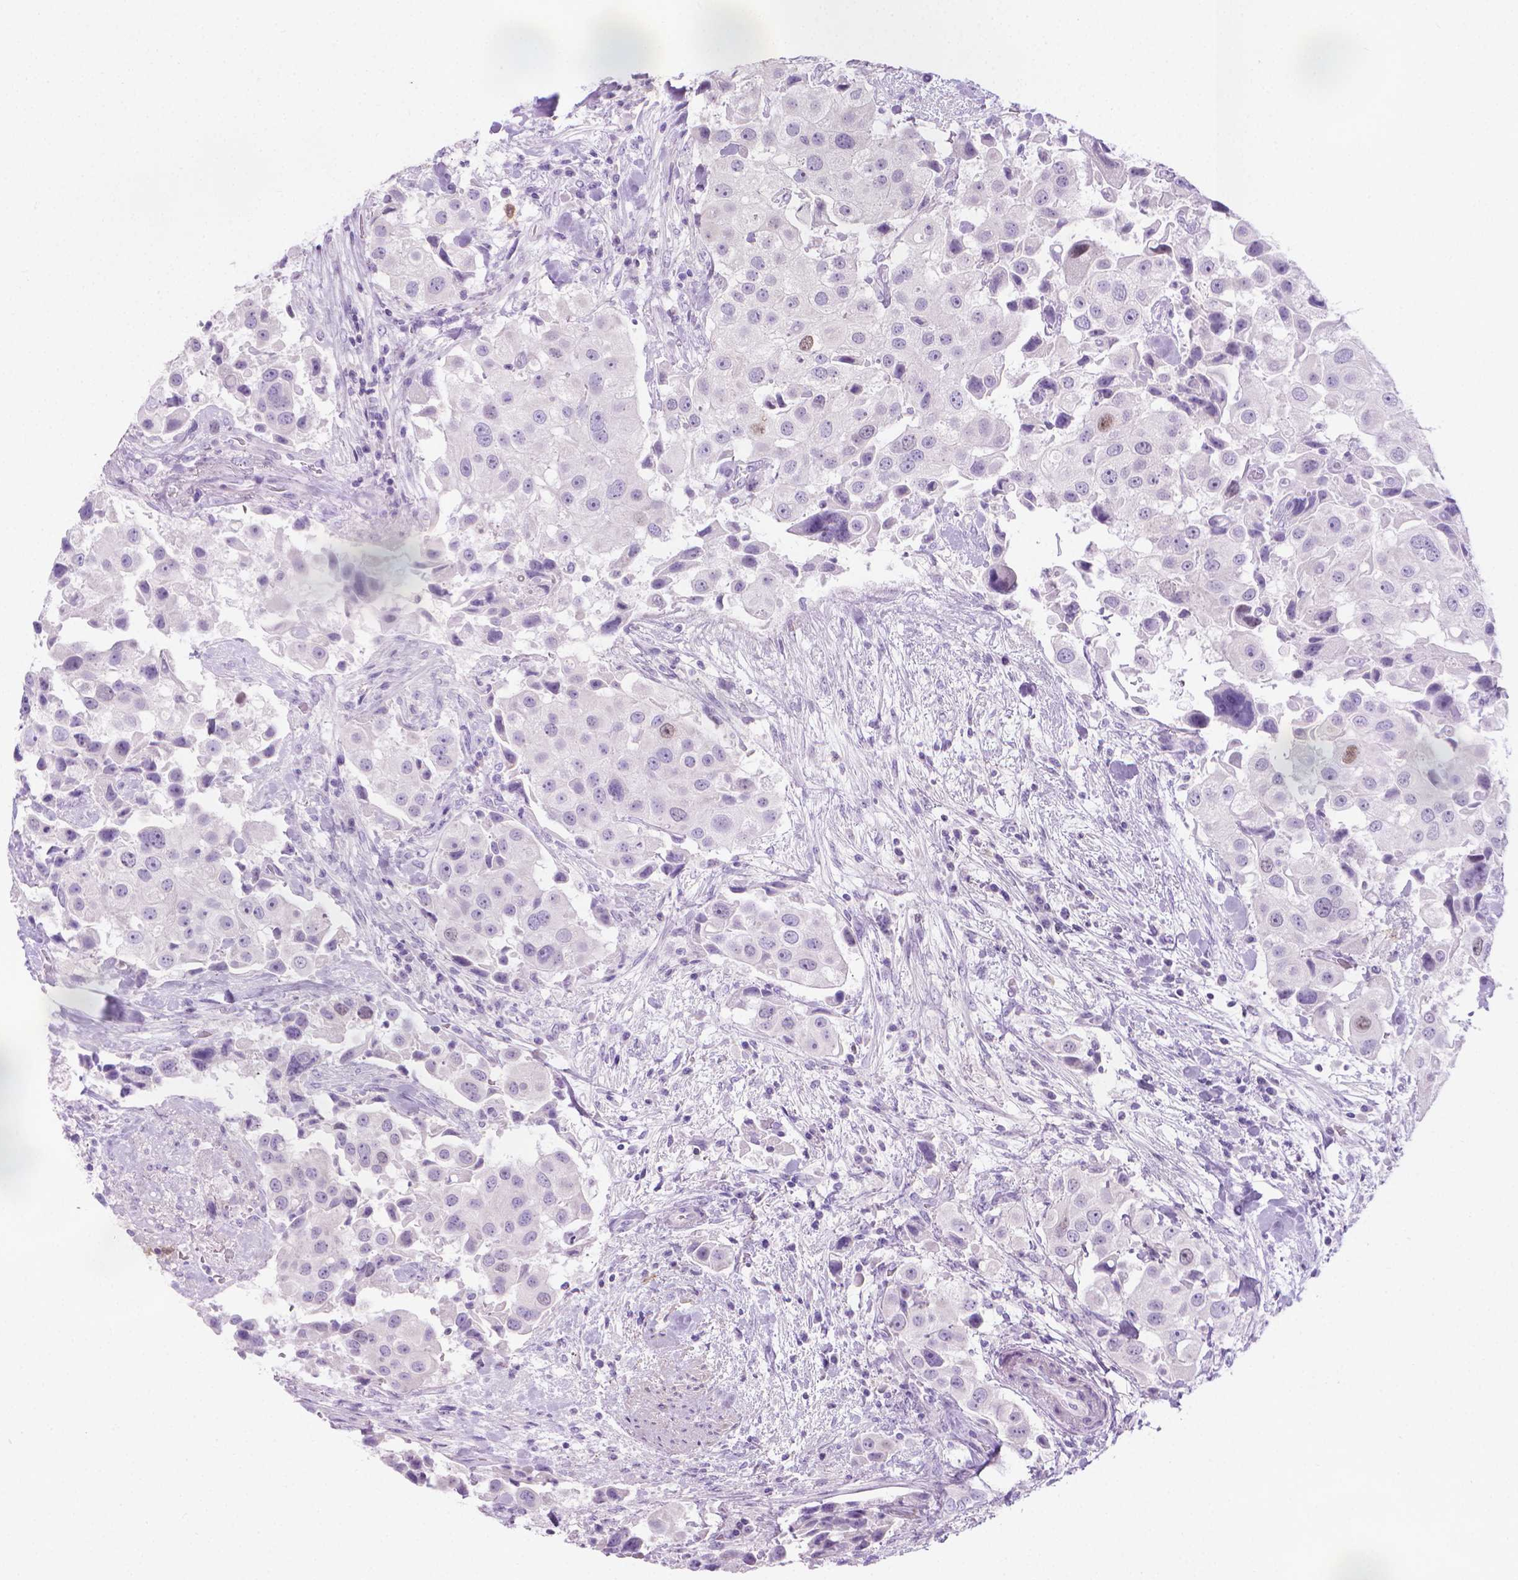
{"staining": {"intensity": "negative", "quantity": "none", "location": "none"}, "tissue": "urothelial cancer", "cell_type": "Tumor cells", "image_type": "cancer", "snomed": [{"axis": "morphology", "description": "Urothelial carcinoma, High grade"}, {"axis": "topography", "description": "Urinary bladder"}], "caption": "Immunohistochemical staining of human high-grade urothelial carcinoma exhibits no significant expression in tumor cells. (DAB immunohistochemistry (IHC), high magnification).", "gene": "SPAG6", "patient": {"sex": "female", "age": 64}}